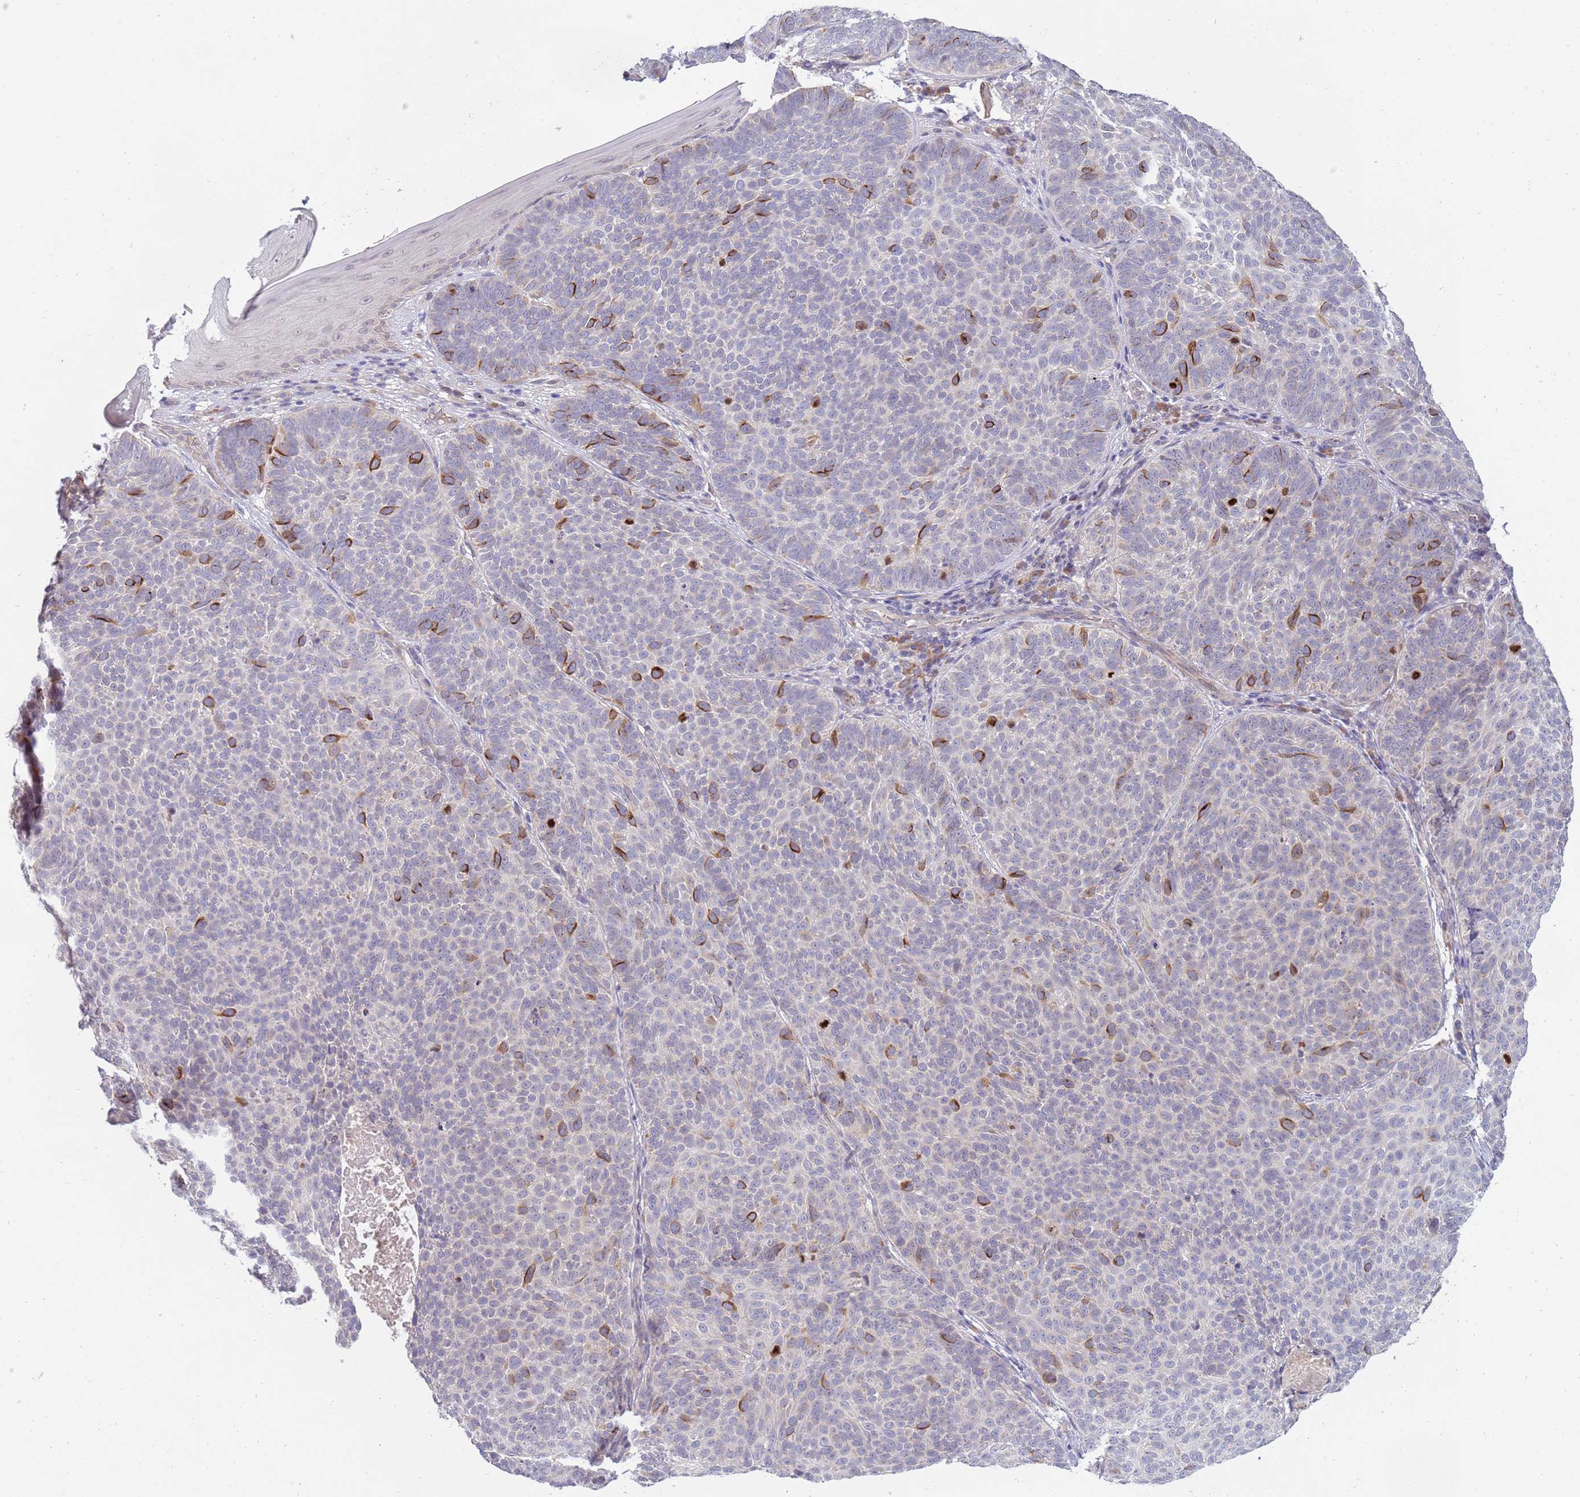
{"staining": {"intensity": "strong", "quantity": "<25%", "location": "cytoplasmic/membranous"}, "tissue": "skin cancer", "cell_type": "Tumor cells", "image_type": "cancer", "snomed": [{"axis": "morphology", "description": "Basal cell carcinoma"}, {"axis": "topography", "description": "Skin"}], "caption": "An immunohistochemistry histopathology image of neoplastic tissue is shown. Protein staining in brown labels strong cytoplasmic/membranous positivity in basal cell carcinoma (skin) within tumor cells.", "gene": "NMUR2", "patient": {"sex": "male", "age": 85}}